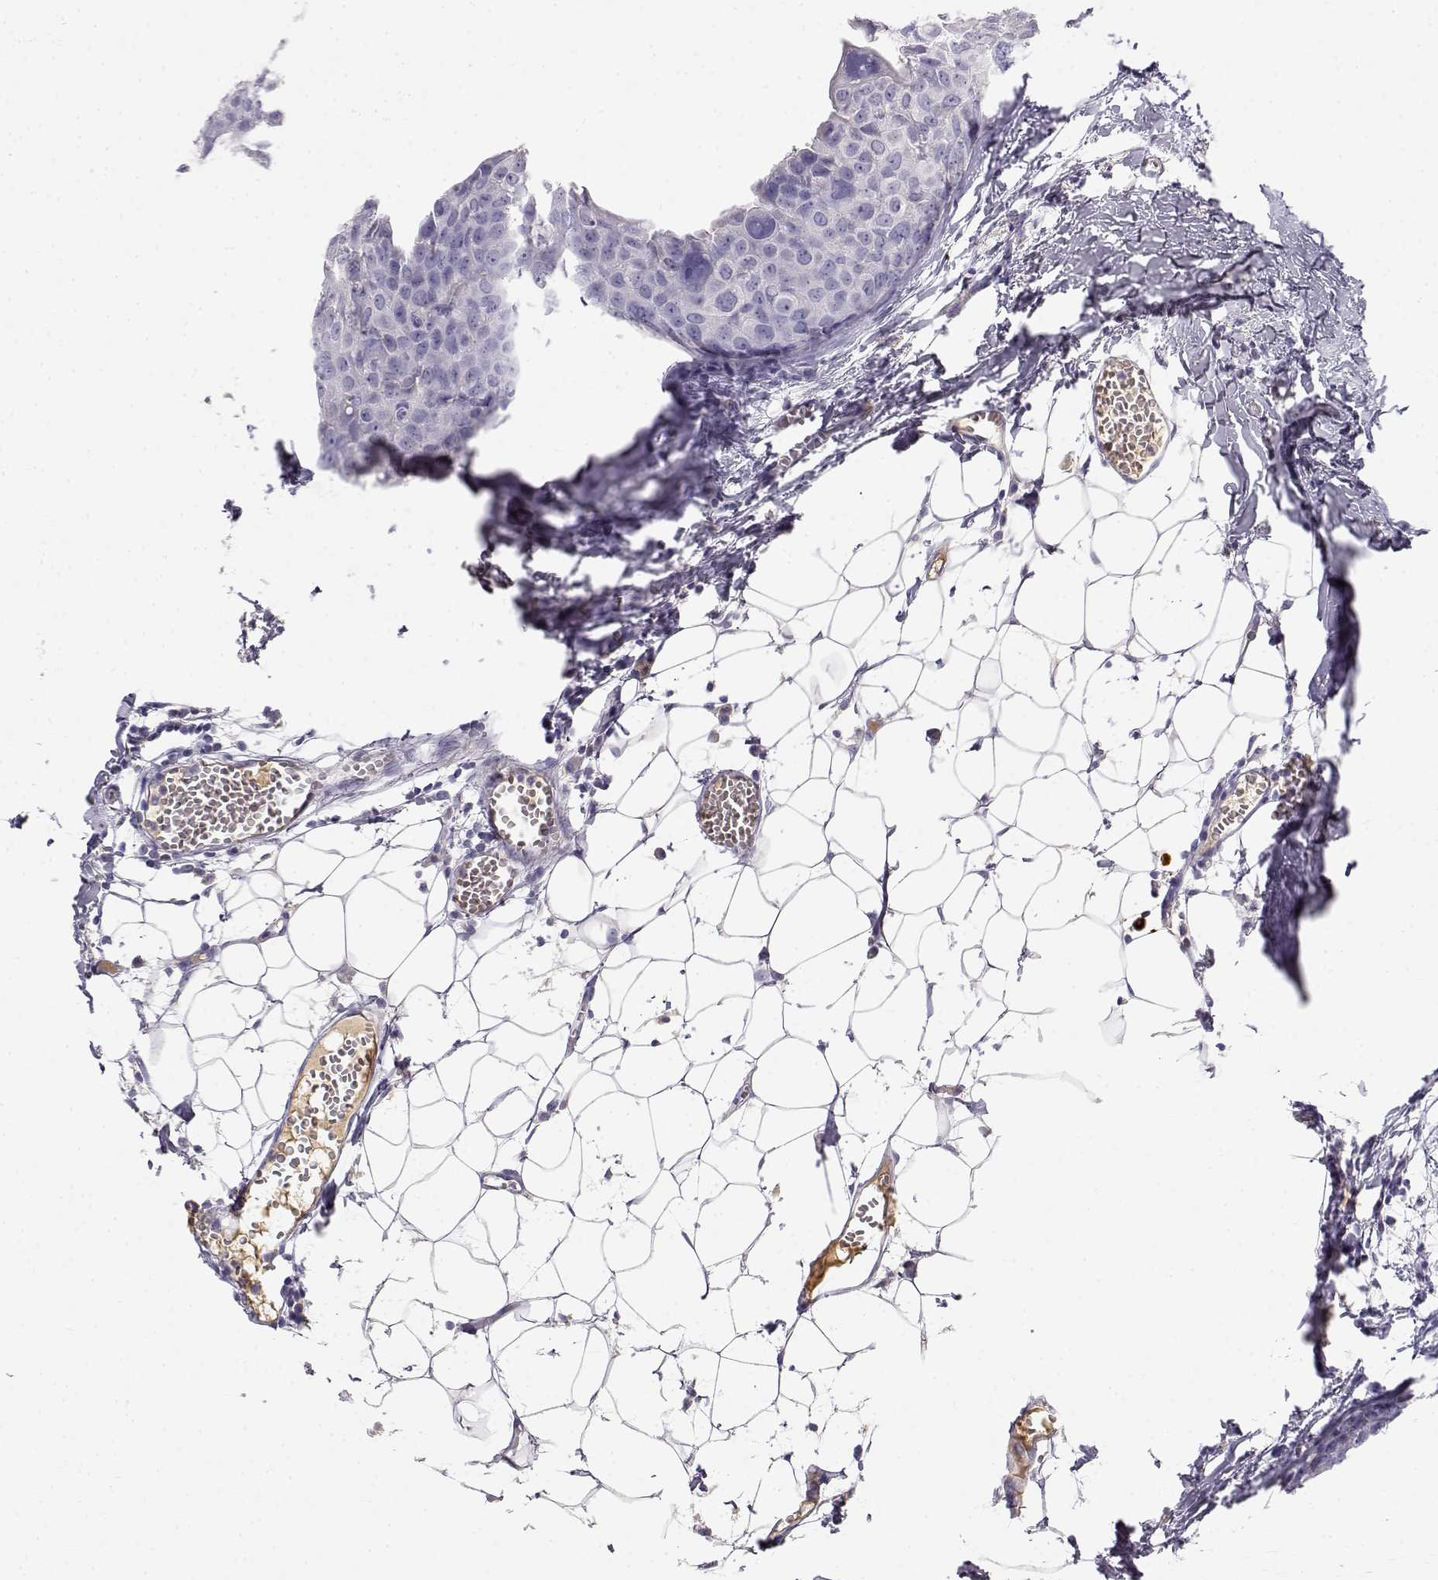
{"staining": {"intensity": "negative", "quantity": "none", "location": "none"}, "tissue": "breast cancer", "cell_type": "Tumor cells", "image_type": "cancer", "snomed": [{"axis": "morphology", "description": "Duct carcinoma"}, {"axis": "topography", "description": "Breast"}], "caption": "The immunohistochemistry (IHC) photomicrograph has no significant staining in tumor cells of breast infiltrating ductal carcinoma tissue.", "gene": "GPR174", "patient": {"sex": "female", "age": 38}}